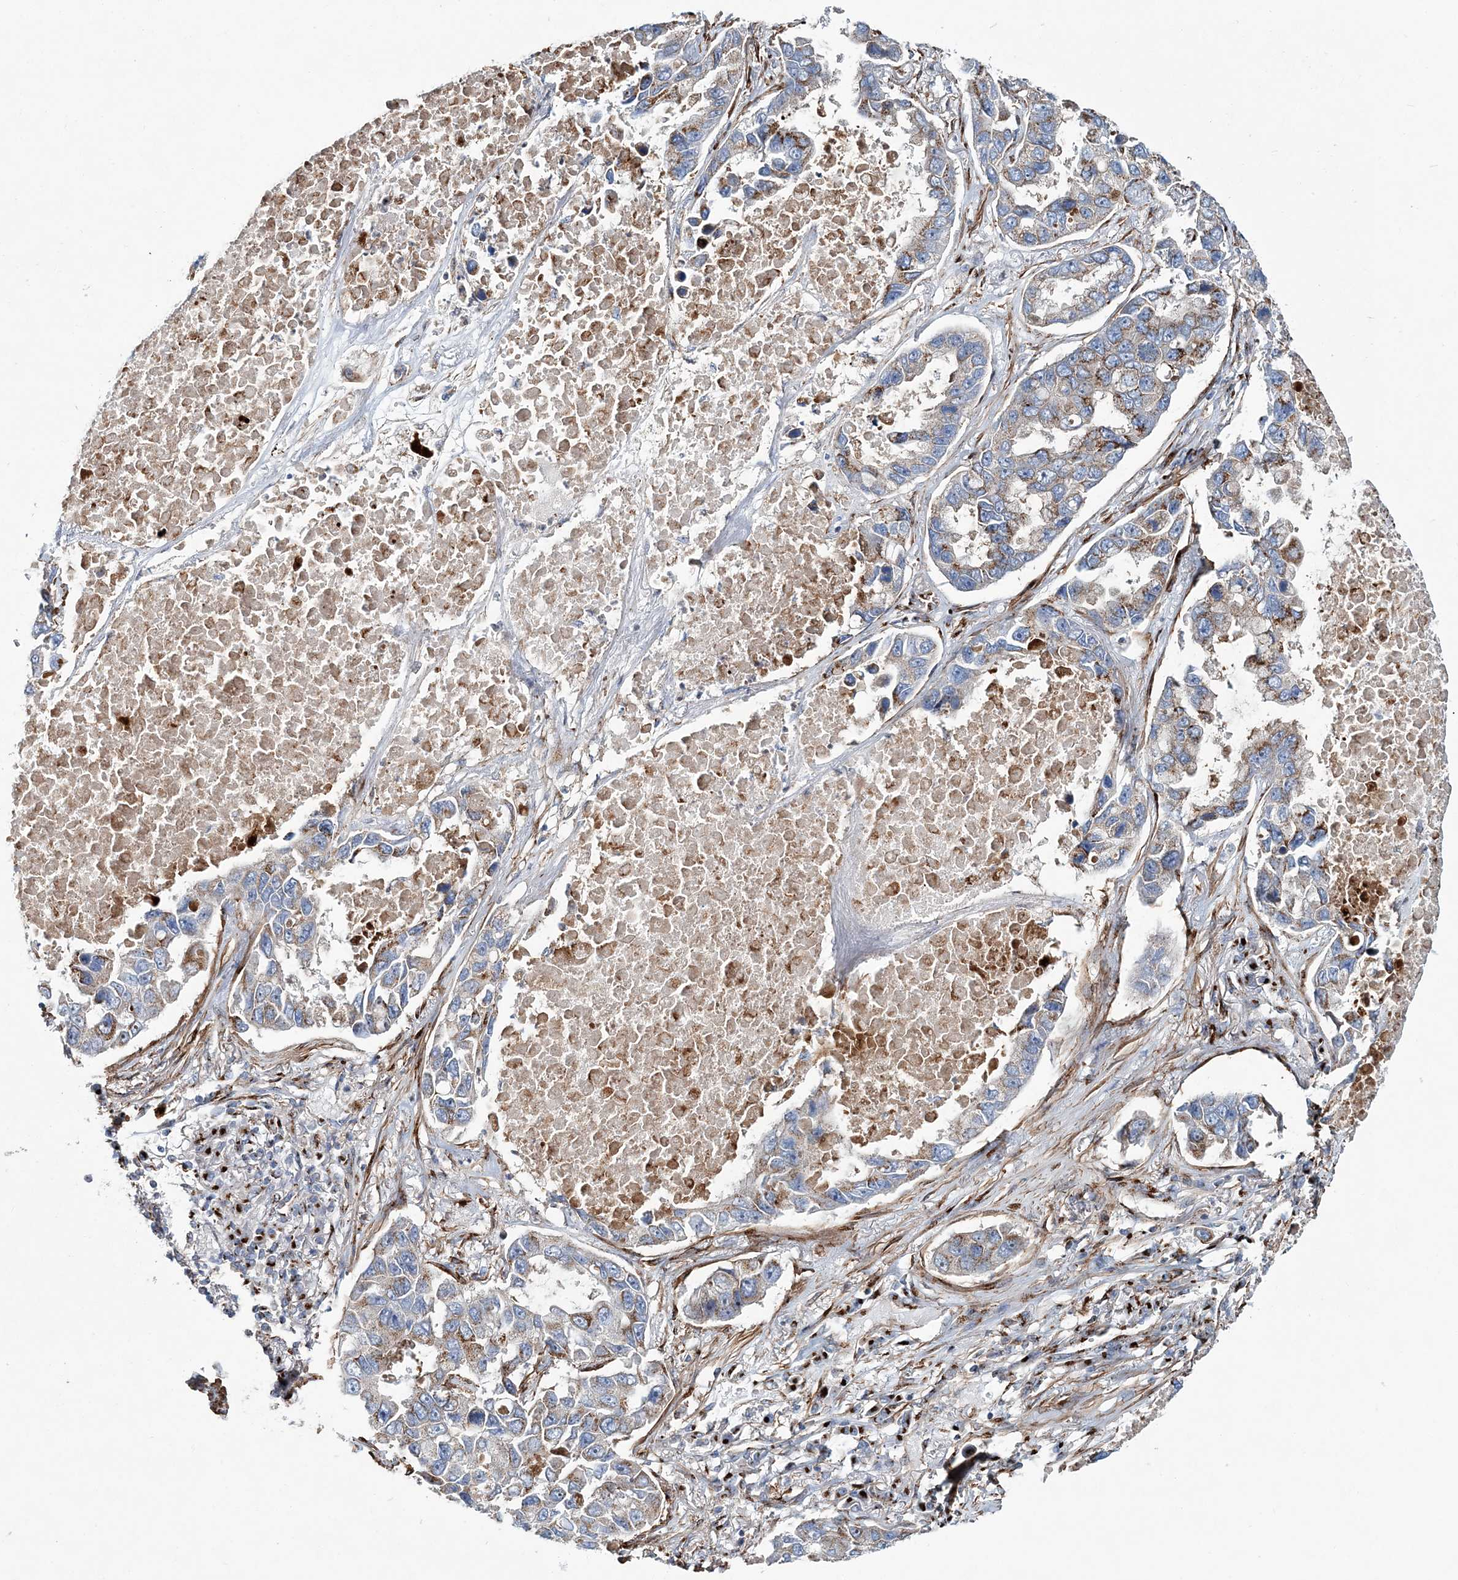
{"staining": {"intensity": "moderate", "quantity": ">75%", "location": "cytoplasmic/membranous"}, "tissue": "lung cancer", "cell_type": "Tumor cells", "image_type": "cancer", "snomed": [{"axis": "morphology", "description": "Adenocarcinoma, NOS"}, {"axis": "topography", "description": "Lung"}], "caption": "This histopathology image reveals immunohistochemistry (IHC) staining of adenocarcinoma (lung), with medium moderate cytoplasmic/membranous expression in about >75% of tumor cells.", "gene": "MAN1A2", "patient": {"sex": "male", "age": 64}}